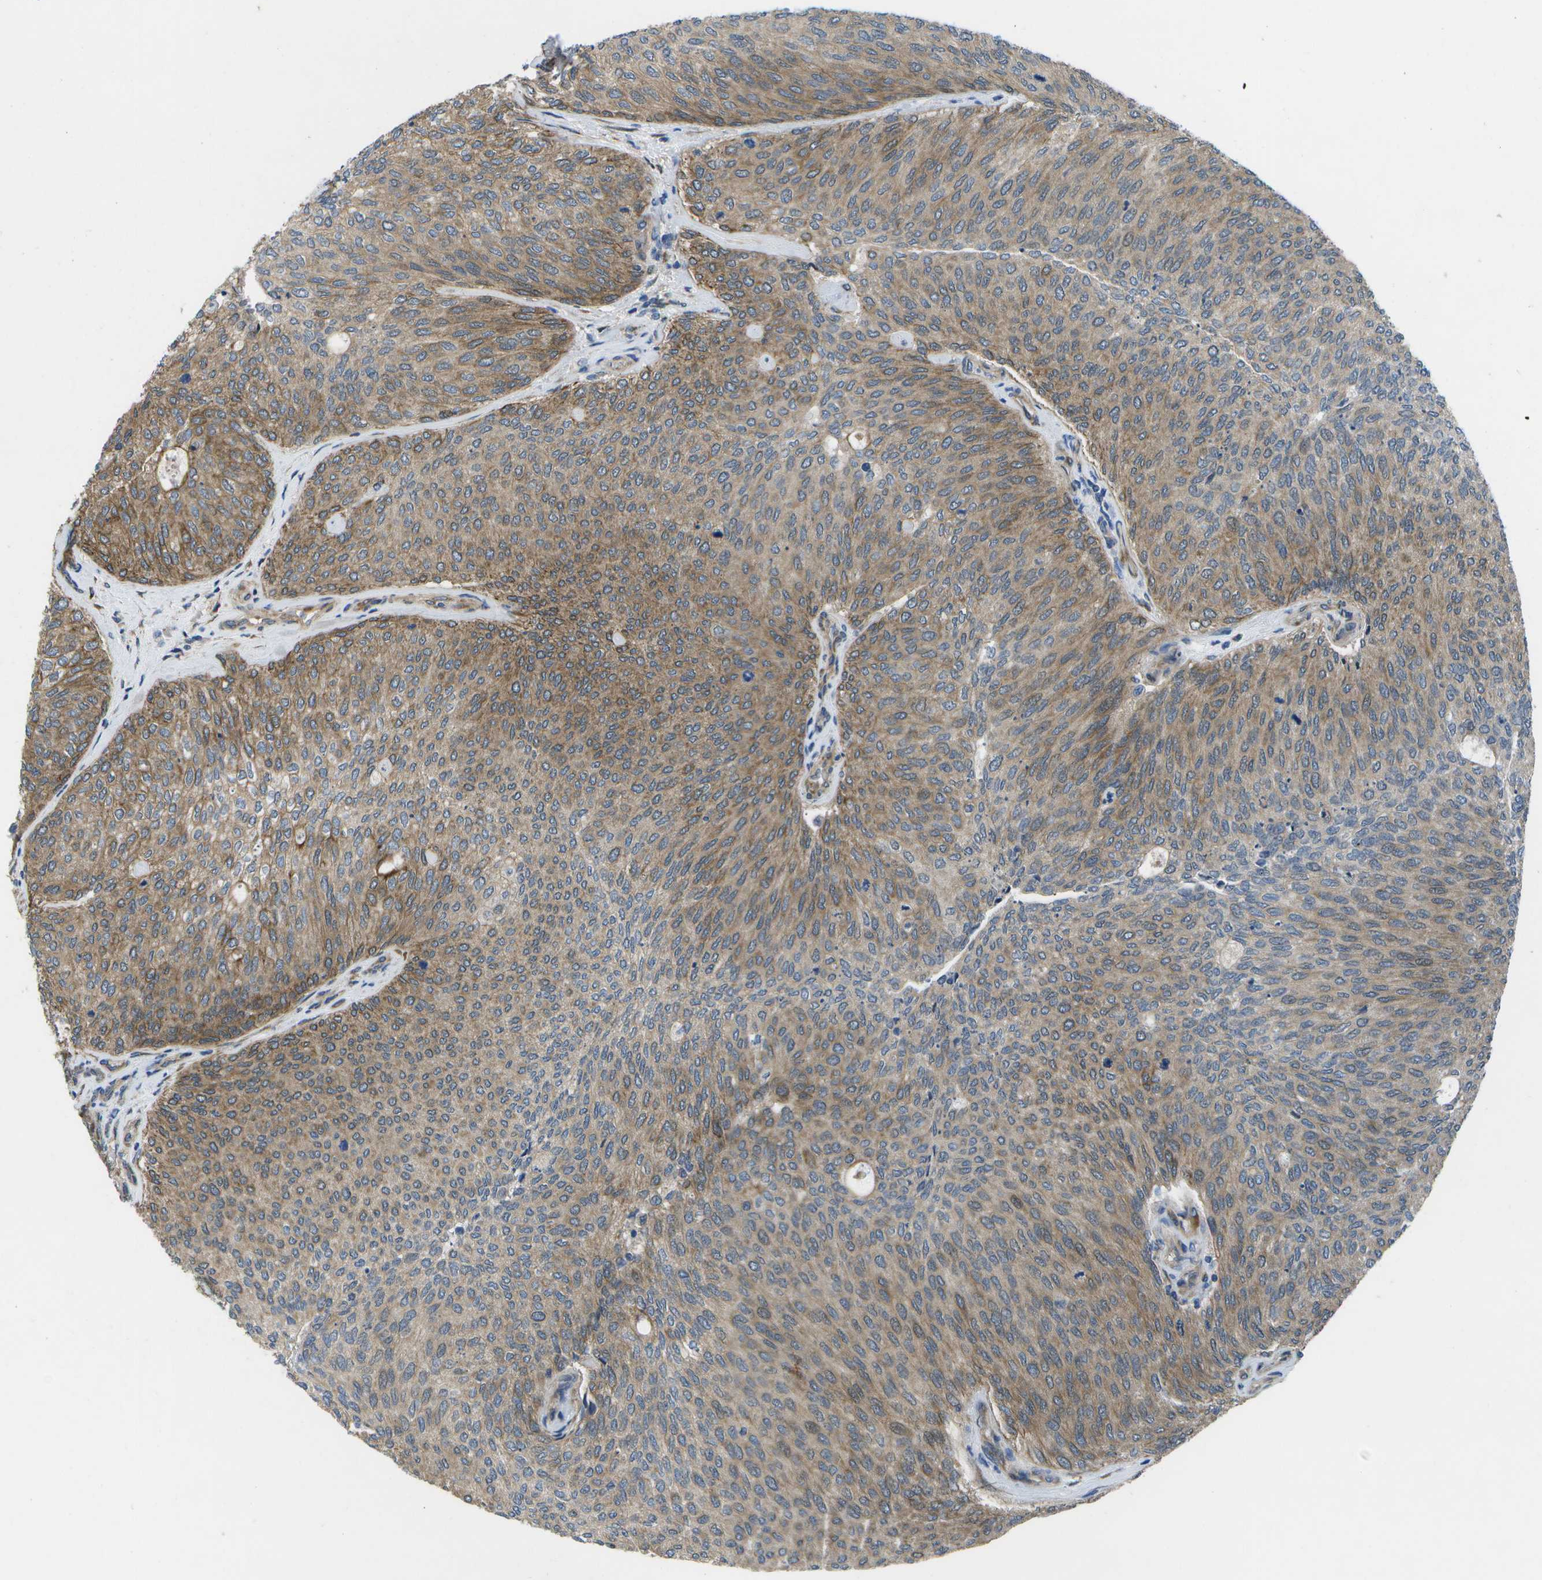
{"staining": {"intensity": "moderate", "quantity": ">75%", "location": "cytoplasmic/membranous"}, "tissue": "urothelial cancer", "cell_type": "Tumor cells", "image_type": "cancer", "snomed": [{"axis": "morphology", "description": "Urothelial carcinoma, Low grade"}, {"axis": "topography", "description": "Urinary bladder"}], "caption": "A histopathology image of urothelial cancer stained for a protein shows moderate cytoplasmic/membranous brown staining in tumor cells.", "gene": "P3H1", "patient": {"sex": "female", "age": 79}}